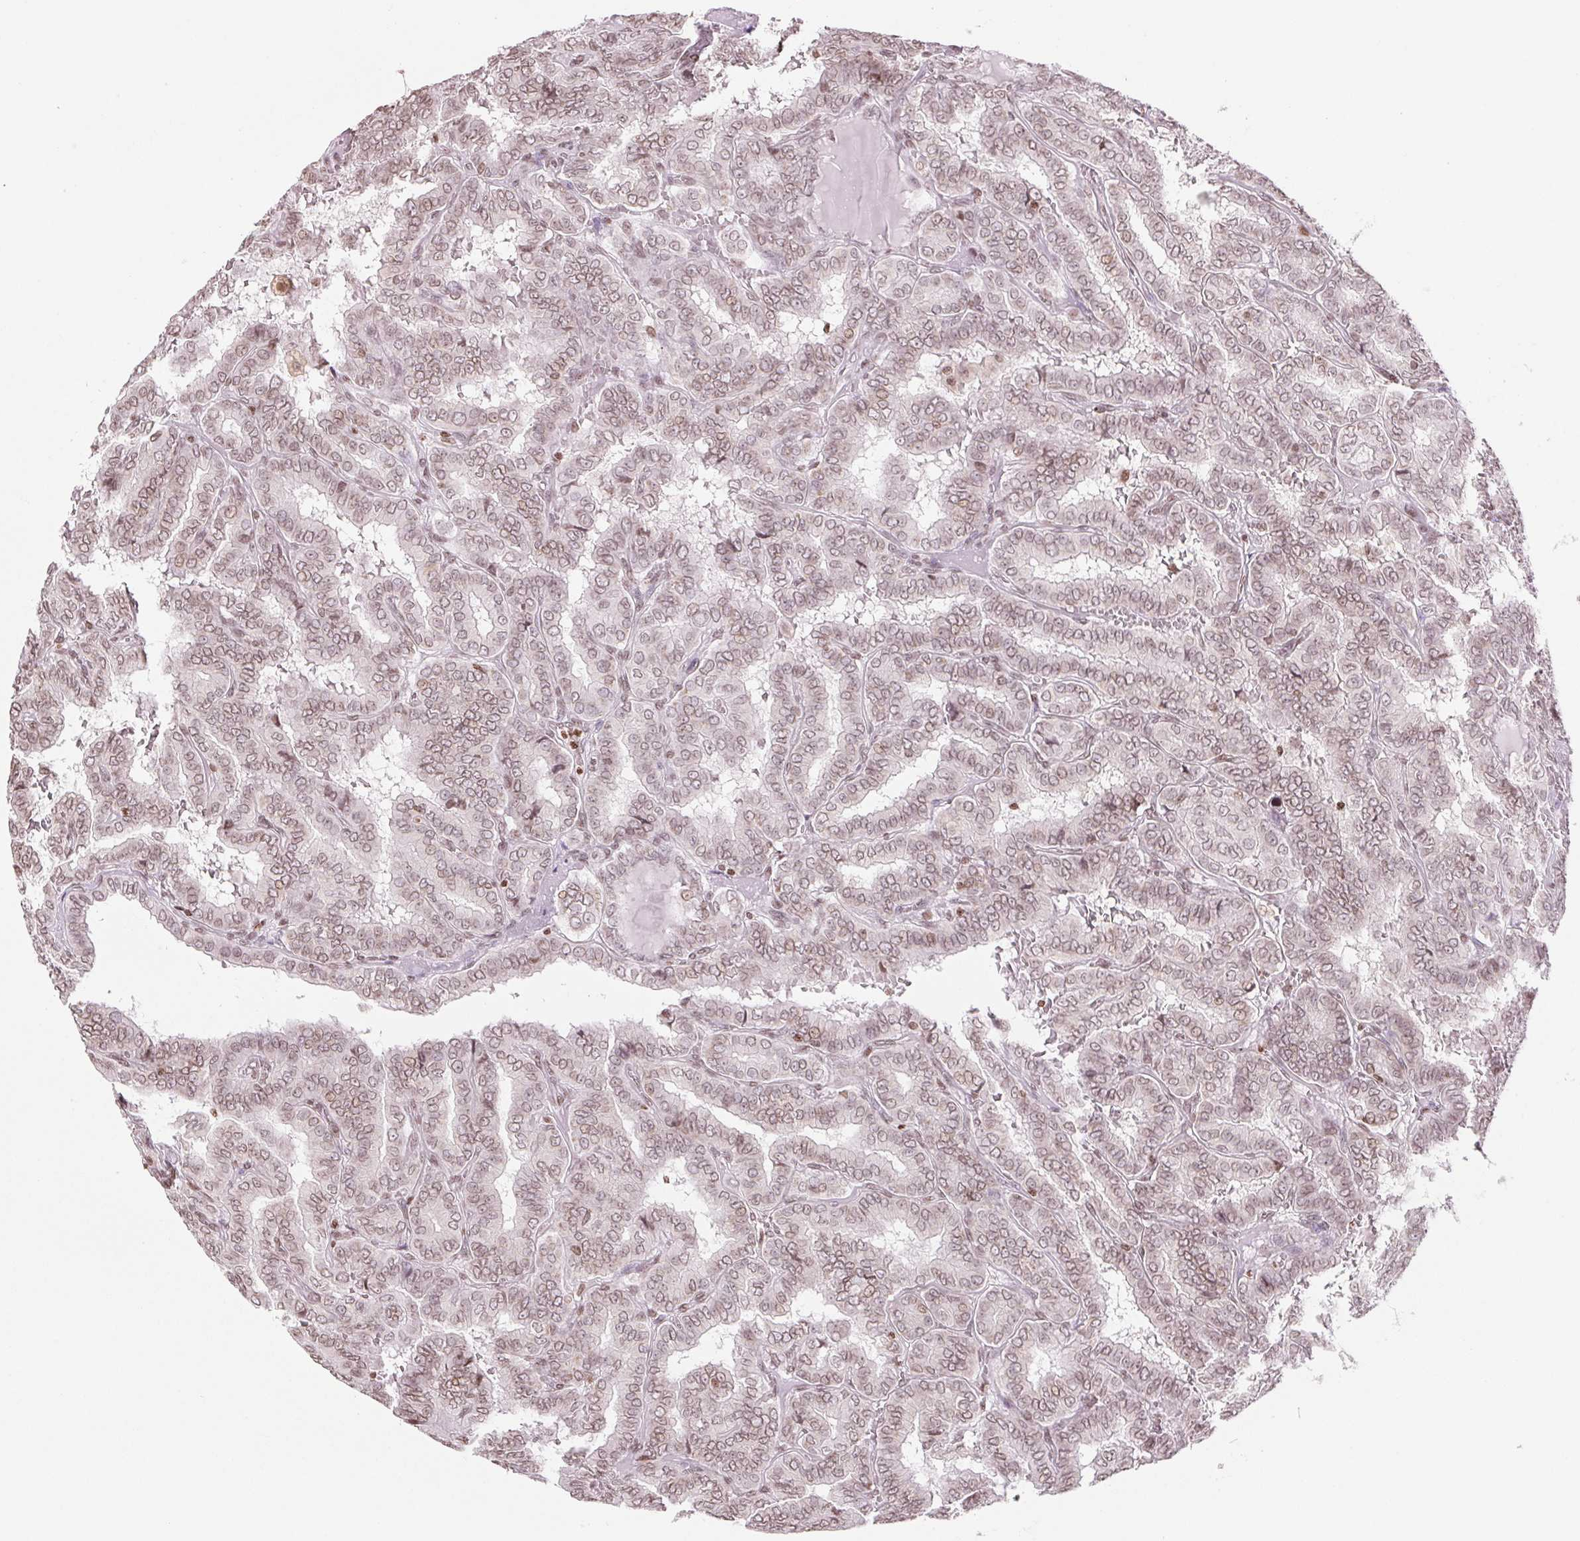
{"staining": {"intensity": "weak", "quantity": ">75%", "location": "cytoplasmic/membranous,nuclear"}, "tissue": "thyroid cancer", "cell_type": "Tumor cells", "image_type": "cancer", "snomed": [{"axis": "morphology", "description": "Papillary adenocarcinoma, NOS"}, {"axis": "topography", "description": "Thyroid gland"}], "caption": "Immunohistochemical staining of human thyroid cancer exhibits low levels of weak cytoplasmic/membranous and nuclear protein expression in approximately >75% of tumor cells. The staining was performed using DAB, with brown indicating positive protein expression. Nuclei are stained blue with hematoxylin.", "gene": "SMIM12", "patient": {"sex": "female", "age": 46}}